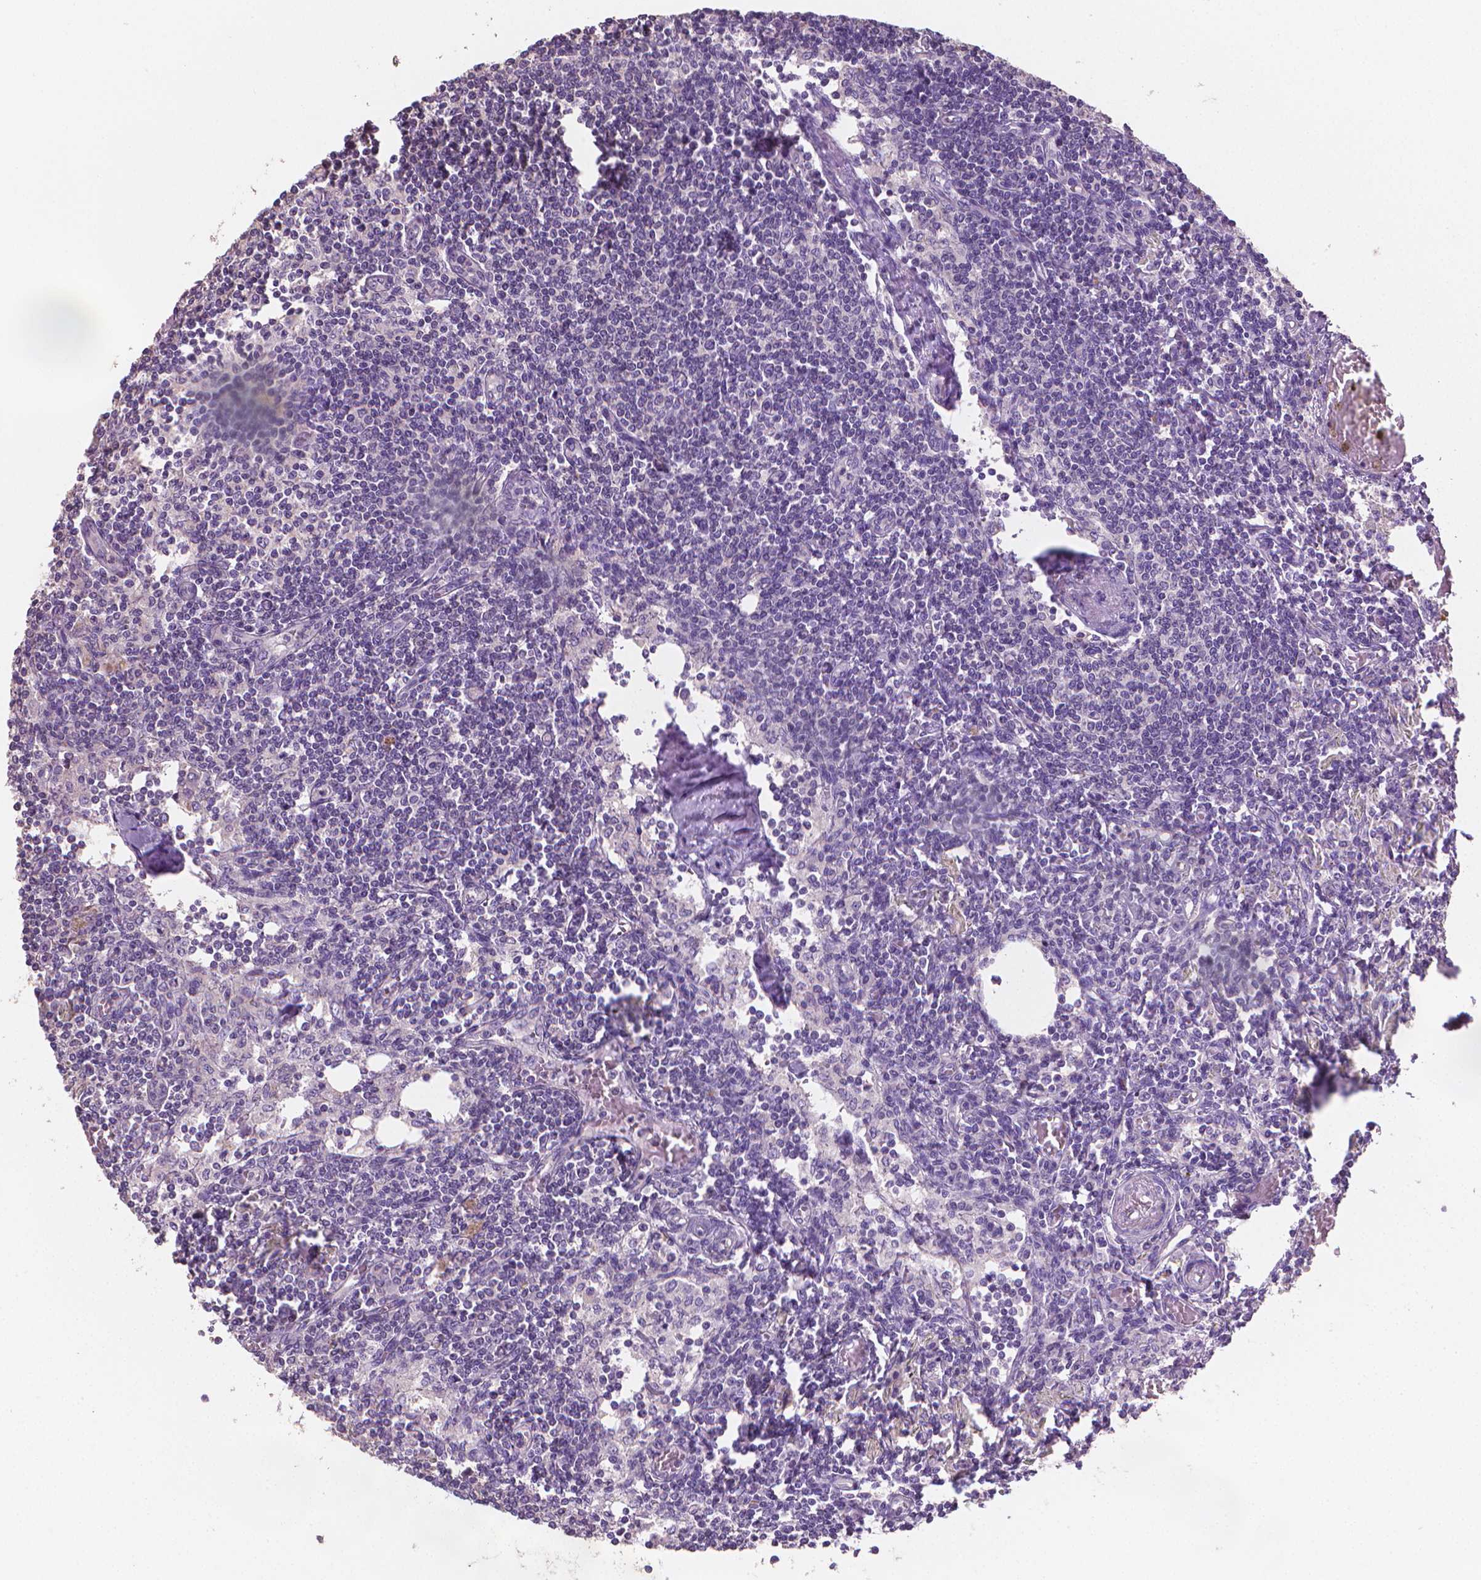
{"staining": {"intensity": "negative", "quantity": "none", "location": "none"}, "tissue": "lymph node", "cell_type": "Germinal center cells", "image_type": "normal", "snomed": [{"axis": "morphology", "description": "Normal tissue, NOS"}, {"axis": "topography", "description": "Lymph node"}], "caption": "This histopathology image is of benign lymph node stained with IHC to label a protein in brown with the nuclei are counter-stained blue. There is no expression in germinal center cells.", "gene": "CATIP", "patient": {"sex": "female", "age": 69}}